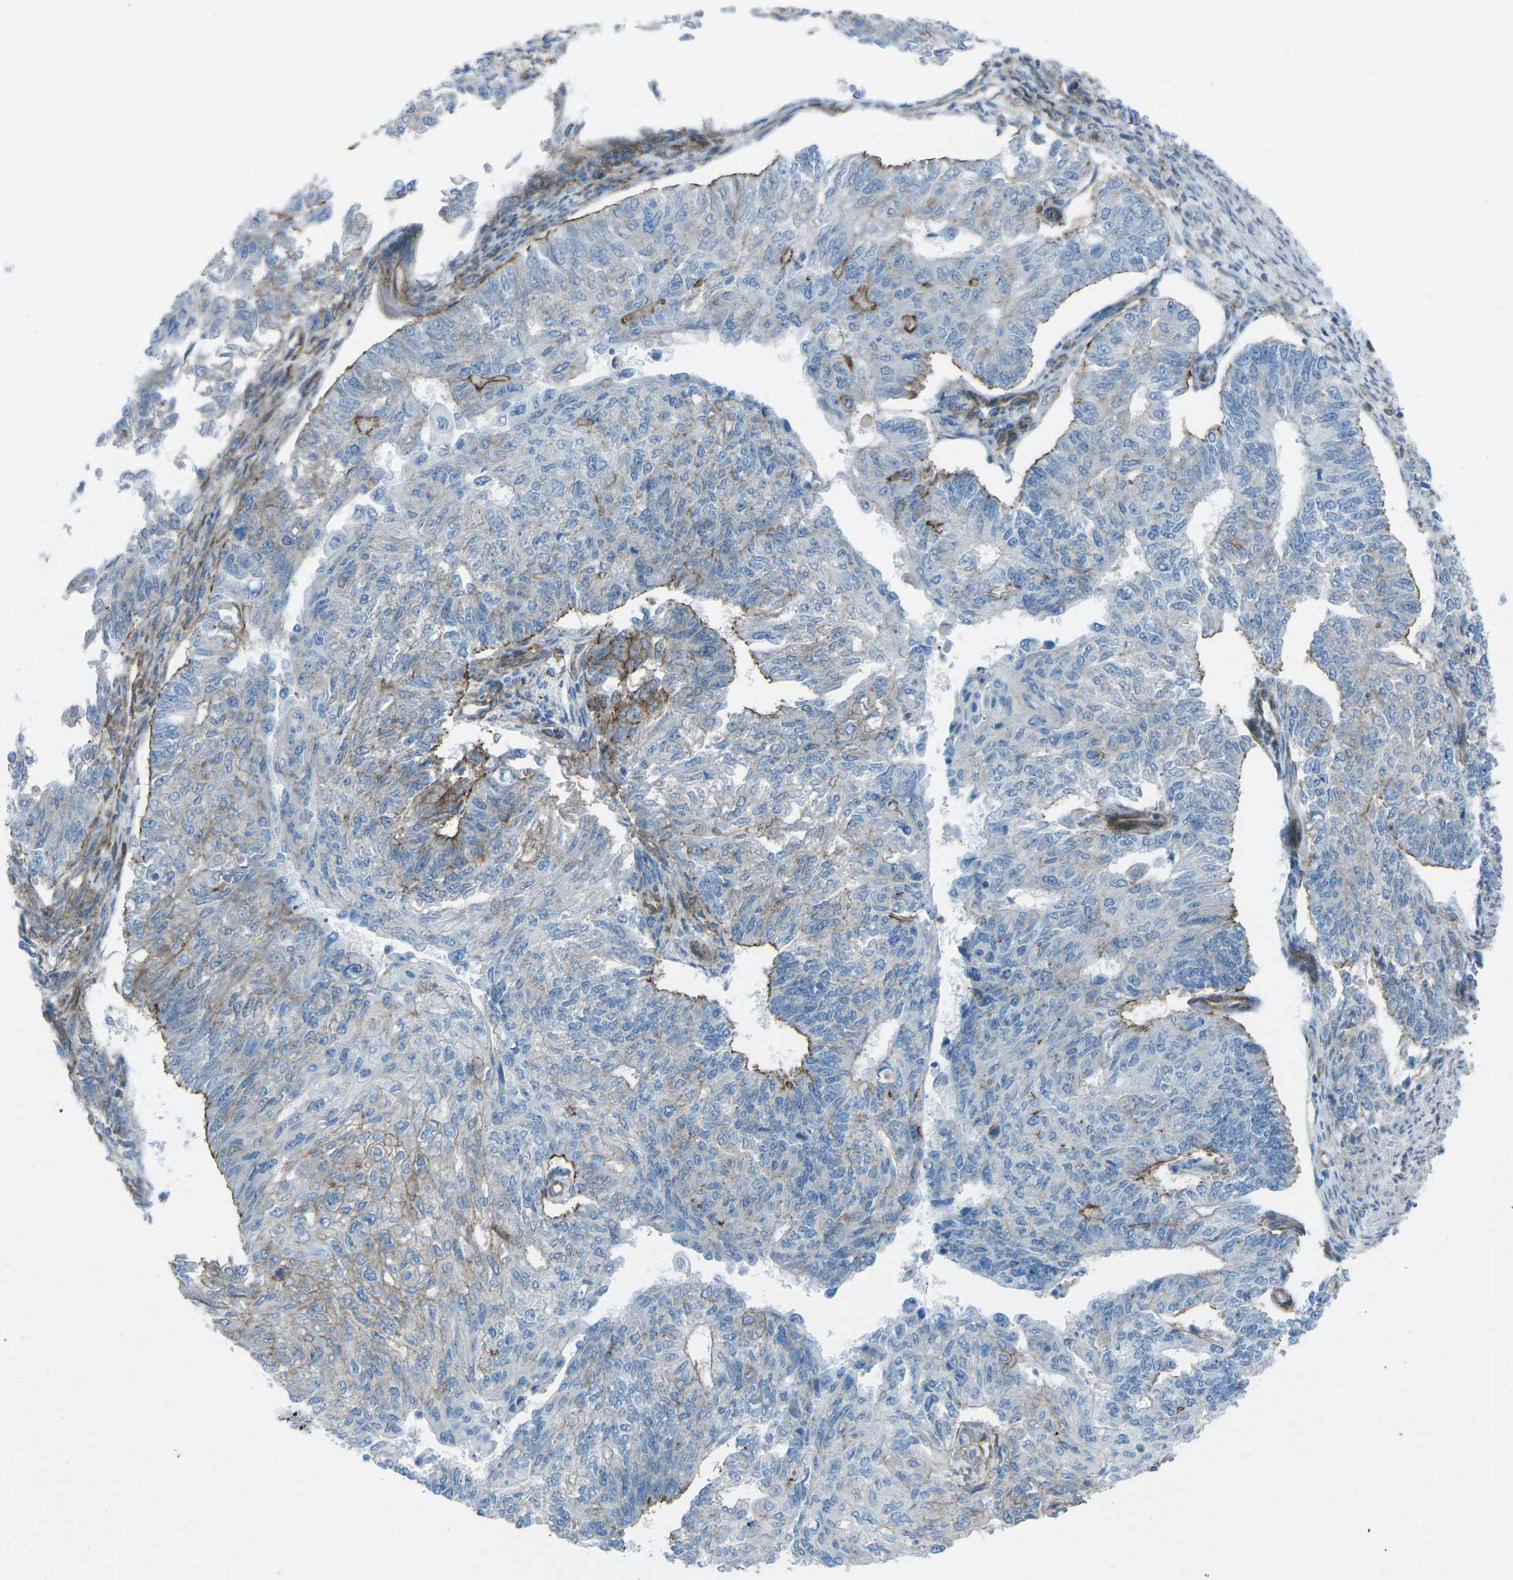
{"staining": {"intensity": "negative", "quantity": "none", "location": "none"}, "tissue": "endometrial cancer", "cell_type": "Tumor cells", "image_type": "cancer", "snomed": [{"axis": "morphology", "description": "Adenocarcinoma, NOS"}, {"axis": "topography", "description": "Endometrium"}], "caption": "This is an immunohistochemistry image of endometrial adenocarcinoma. There is no positivity in tumor cells.", "gene": "UTRN", "patient": {"sex": "female", "age": 32}}